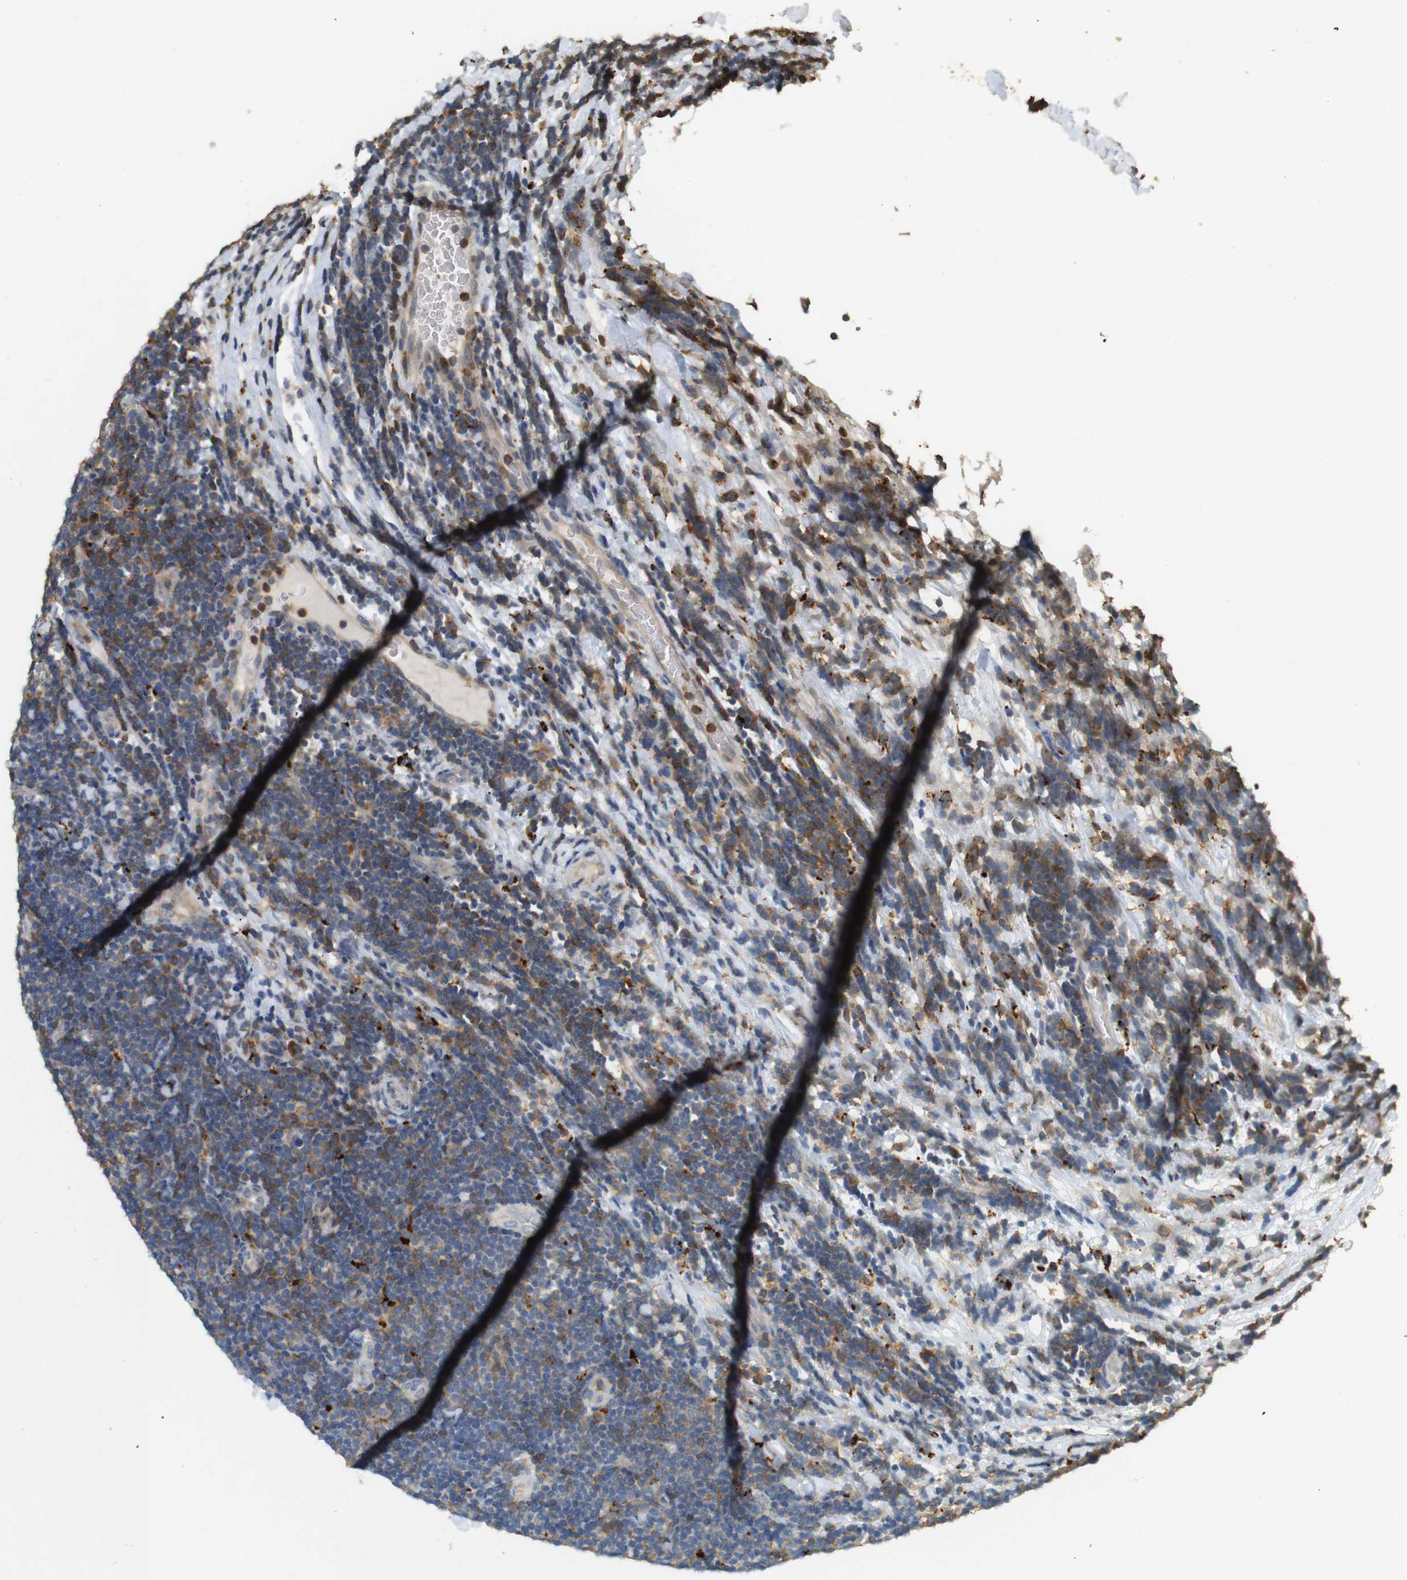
{"staining": {"intensity": "moderate", "quantity": "<25%", "location": "cytoplasmic/membranous"}, "tissue": "lymphoma", "cell_type": "Tumor cells", "image_type": "cancer", "snomed": [{"axis": "morphology", "description": "Malignant lymphoma, non-Hodgkin's type, Low grade"}, {"axis": "topography", "description": "Lymph node"}], "caption": "Protein staining of low-grade malignant lymphoma, non-Hodgkin's type tissue reveals moderate cytoplasmic/membranous positivity in approximately <25% of tumor cells.", "gene": "KSR1", "patient": {"sex": "male", "age": 83}}